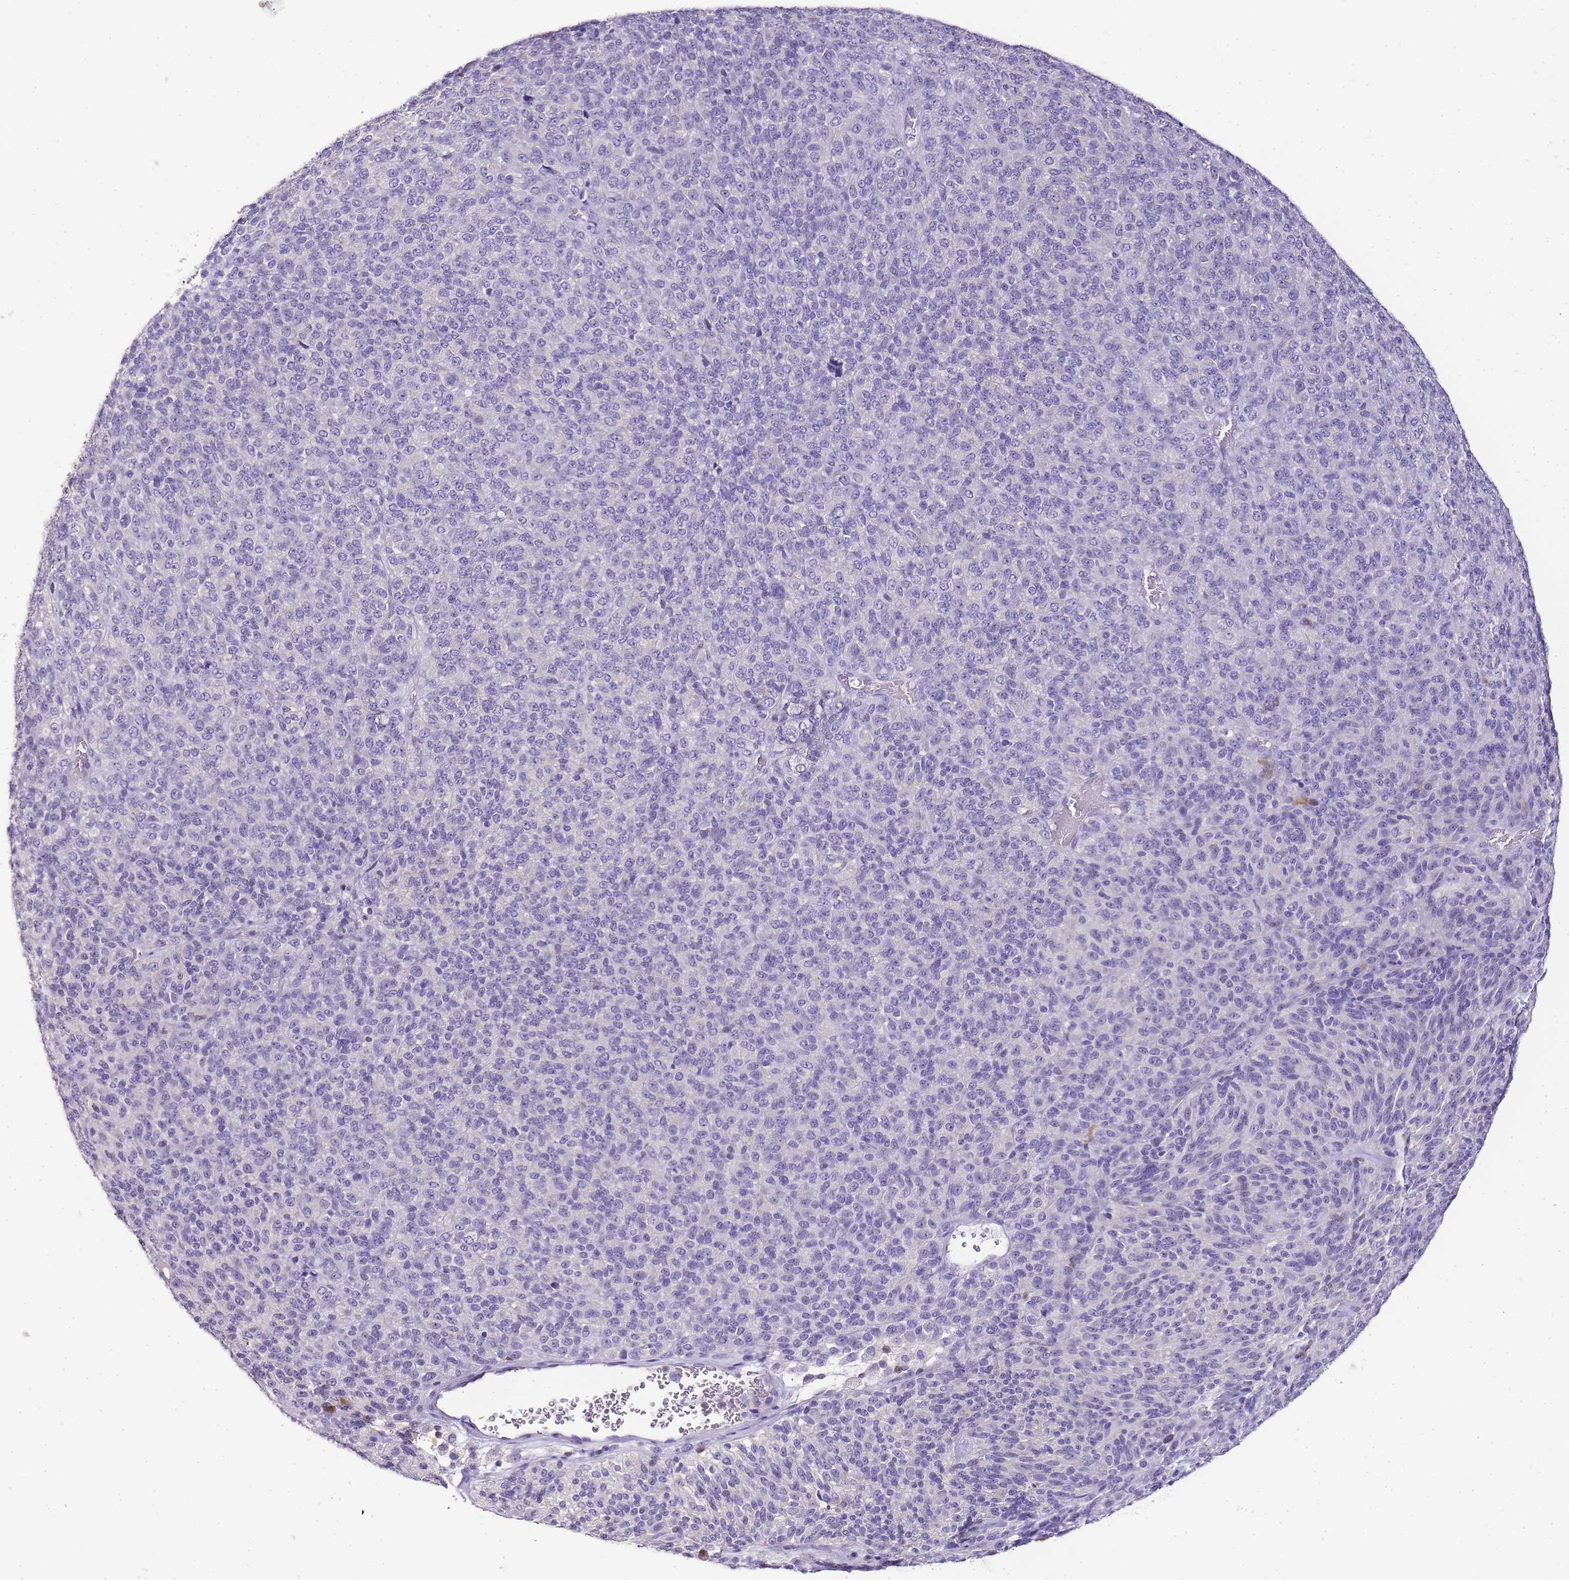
{"staining": {"intensity": "negative", "quantity": "none", "location": "none"}, "tissue": "melanoma", "cell_type": "Tumor cells", "image_type": "cancer", "snomed": [{"axis": "morphology", "description": "Malignant melanoma, Metastatic site"}, {"axis": "topography", "description": "Brain"}], "caption": "This micrograph is of malignant melanoma (metastatic site) stained with immunohistochemistry (IHC) to label a protein in brown with the nuclei are counter-stained blue. There is no expression in tumor cells. (DAB (3,3'-diaminobenzidine) immunohistochemistry (IHC) with hematoxylin counter stain).", "gene": "ZBP1", "patient": {"sex": "female", "age": 56}}